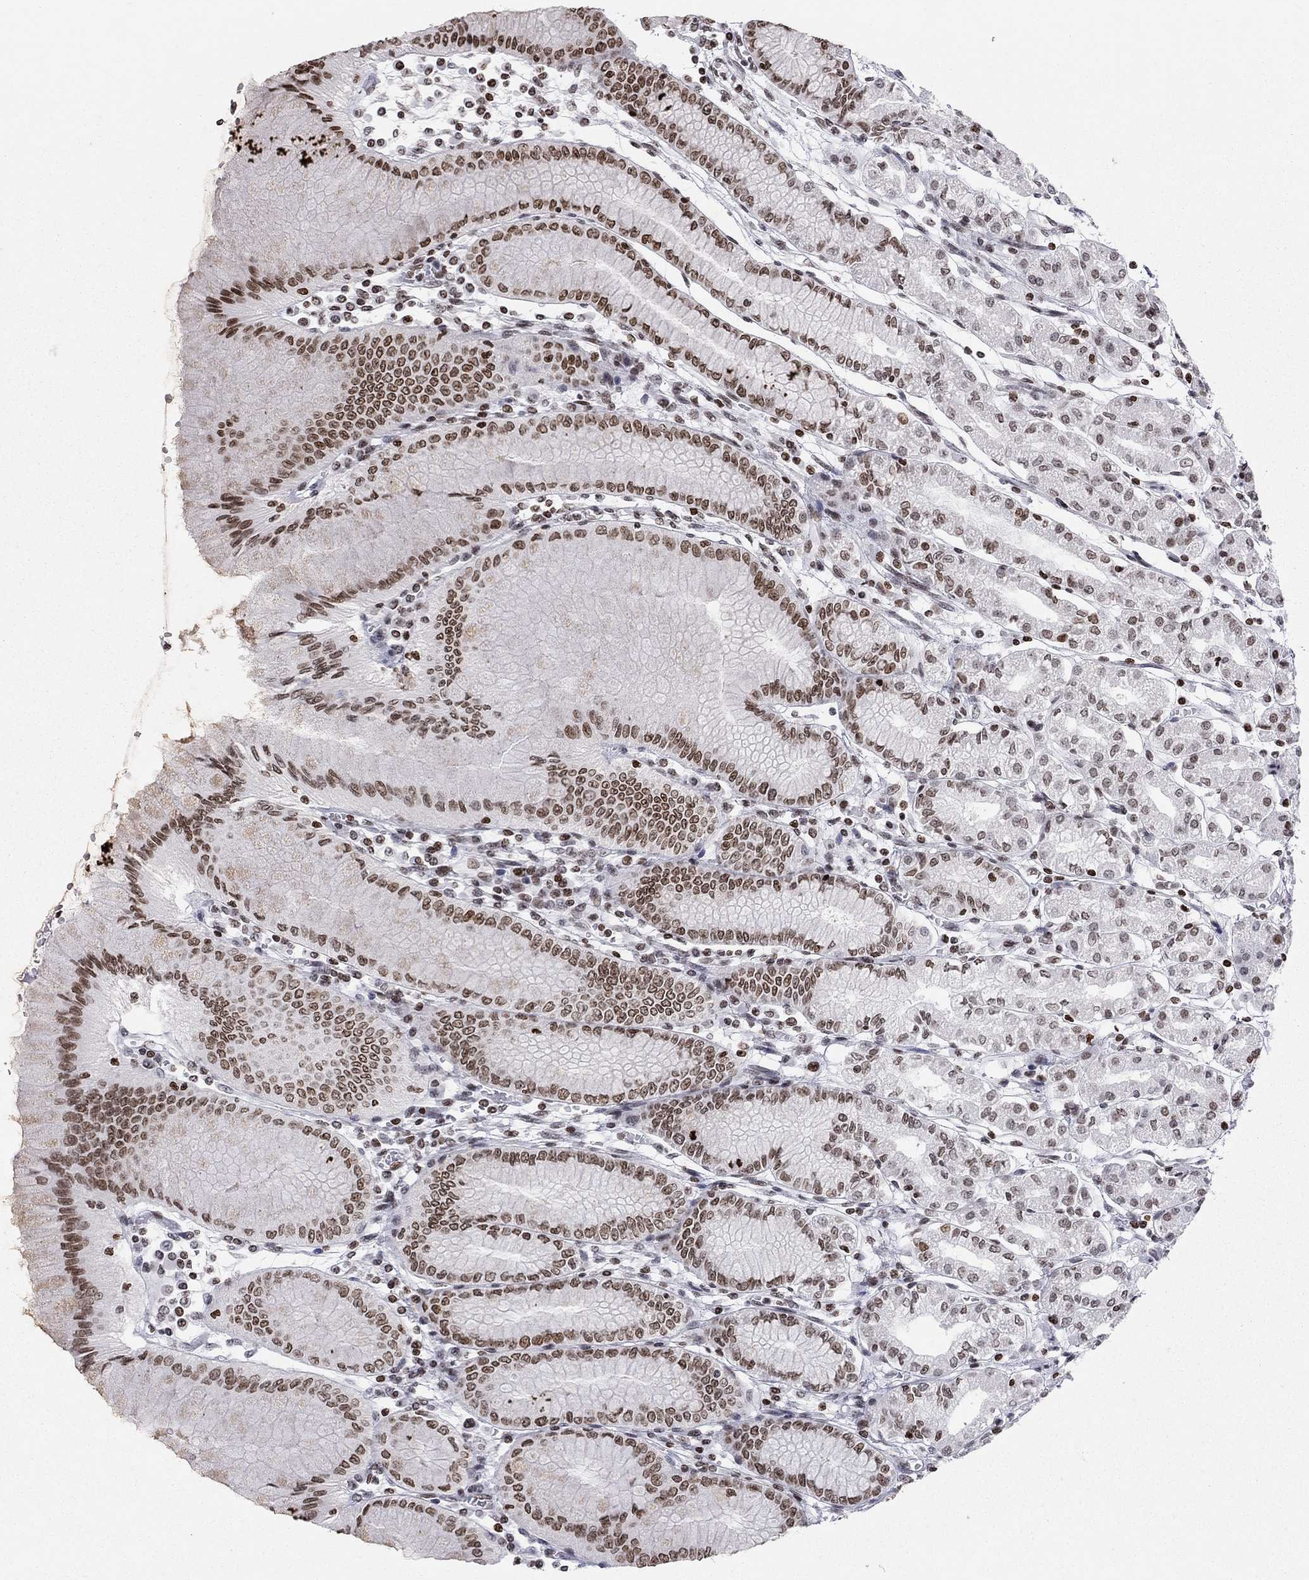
{"staining": {"intensity": "moderate", "quantity": "25%-75%", "location": "nuclear"}, "tissue": "stomach", "cell_type": "Glandular cells", "image_type": "normal", "snomed": [{"axis": "morphology", "description": "Normal tissue, NOS"}, {"axis": "topography", "description": "Skeletal muscle"}, {"axis": "topography", "description": "Stomach"}], "caption": "A high-resolution histopathology image shows immunohistochemistry staining of unremarkable stomach, which reveals moderate nuclear expression in about 25%-75% of glandular cells. (Brightfield microscopy of DAB IHC at high magnification).", "gene": "H2AX", "patient": {"sex": "female", "age": 57}}